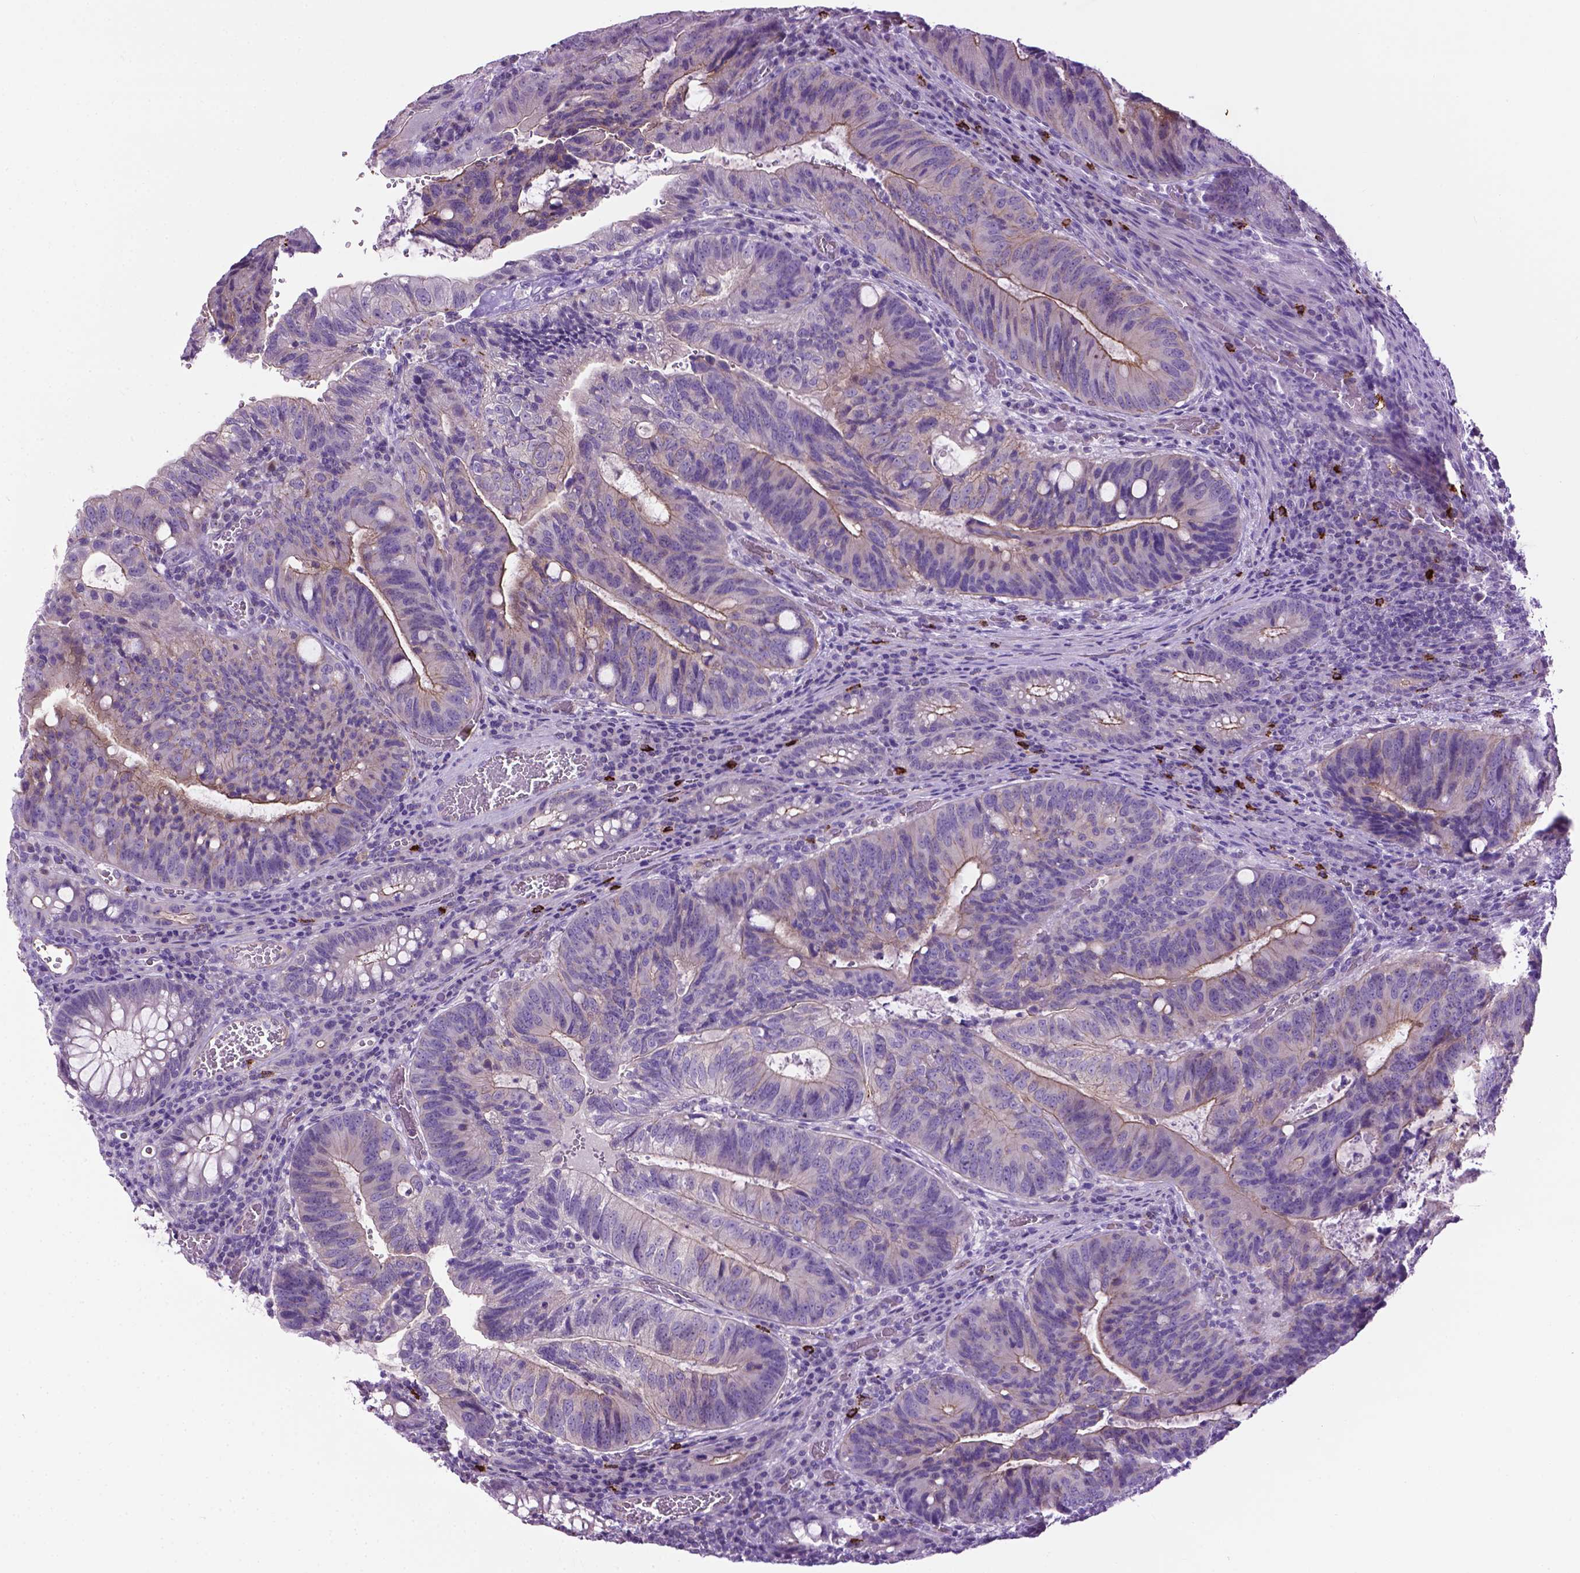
{"staining": {"intensity": "moderate", "quantity": "<25%", "location": "cytoplasmic/membranous"}, "tissue": "colorectal cancer", "cell_type": "Tumor cells", "image_type": "cancer", "snomed": [{"axis": "morphology", "description": "Adenocarcinoma, NOS"}, {"axis": "topography", "description": "Colon"}], "caption": "A low amount of moderate cytoplasmic/membranous staining is appreciated in approximately <25% of tumor cells in colorectal cancer (adenocarcinoma) tissue.", "gene": "SPECC1L", "patient": {"sex": "male", "age": 67}}